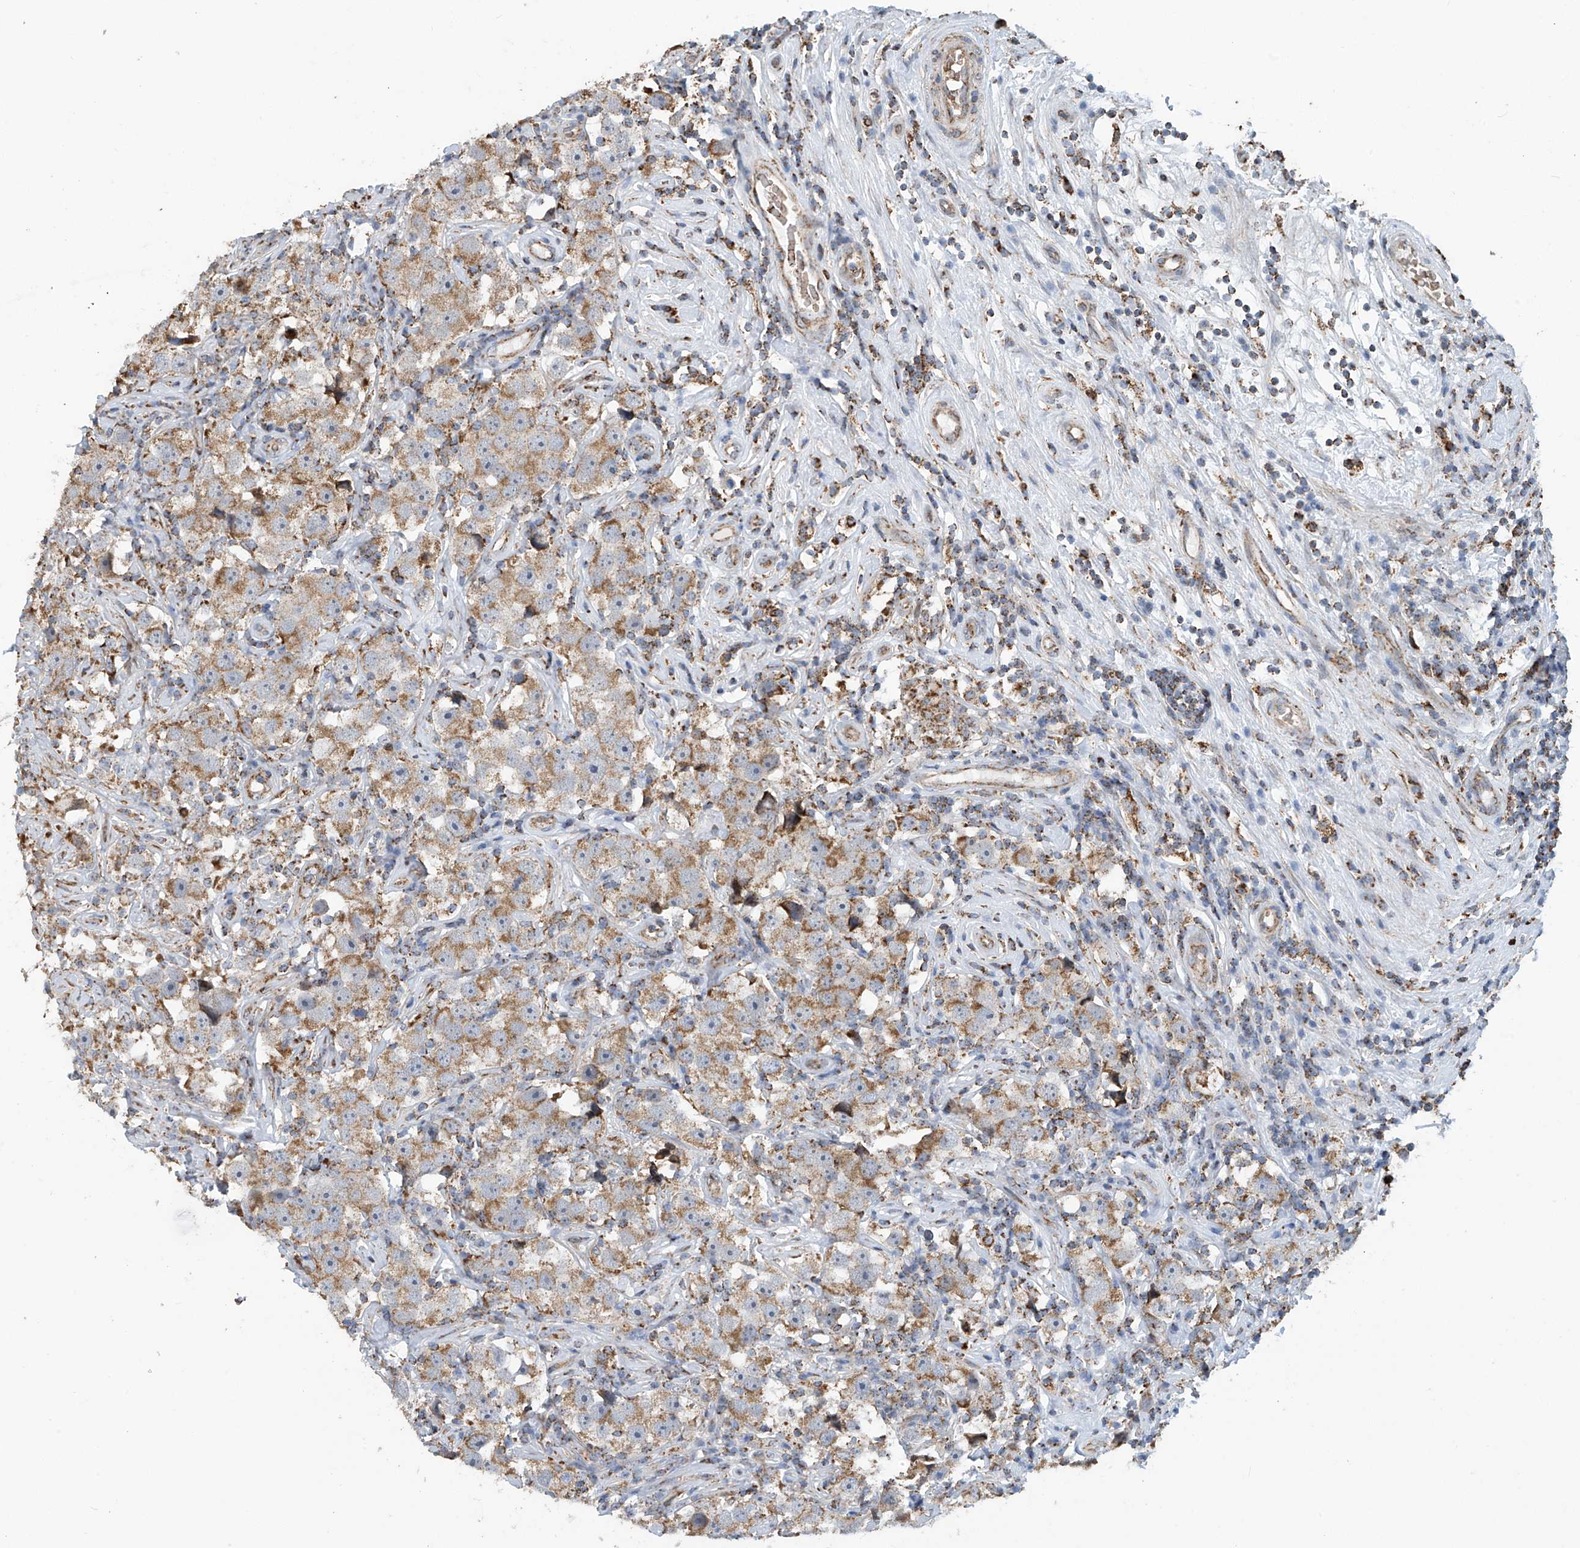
{"staining": {"intensity": "moderate", "quantity": ">75%", "location": "cytoplasmic/membranous"}, "tissue": "testis cancer", "cell_type": "Tumor cells", "image_type": "cancer", "snomed": [{"axis": "morphology", "description": "Seminoma, NOS"}, {"axis": "topography", "description": "Testis"}], "caption": "A brown stain labels moderate cytoplasmic/membranous expression of a protein in testis seminoma tumor cells.", "gene": "COMMD1", "patient": {"sex": "male", "age": 49}}